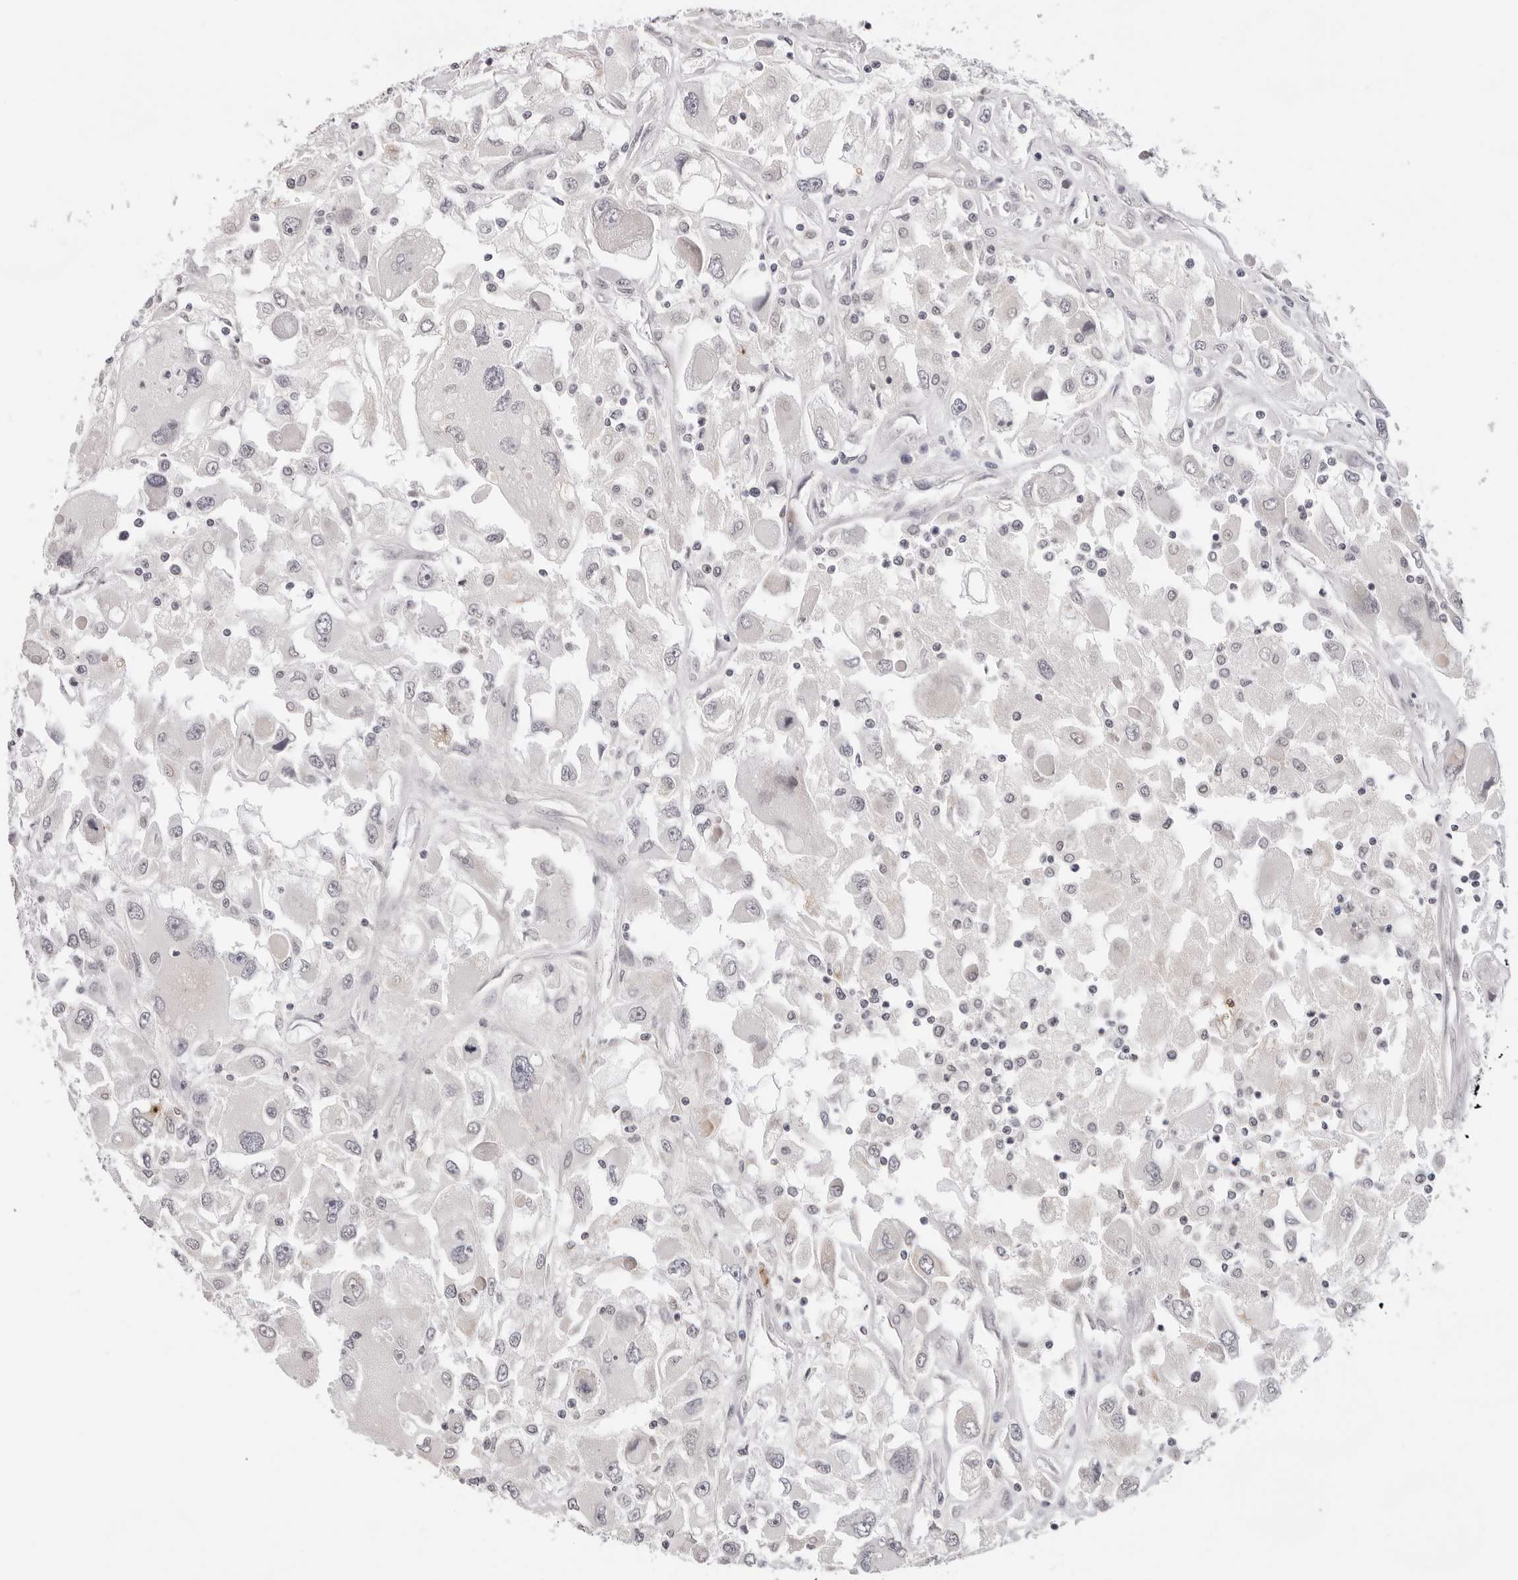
{"staining": {"intensity": "negative", "quantity": "none", "location": "none"}, "tissue": "renal cancer", "cell_type": "Tumor cells", "image_type": "cancer", "snomed": [{"axis": "morphology", "description": "Adenocarcinoma, NOS"}, {"axis": "topography", "description": "Kidney"}], "caption": "The micrograph shows no staining of tumor cells in renal cancer.", "gene": "IL17RA", "patient": {"sex": "female", "age": 52}}